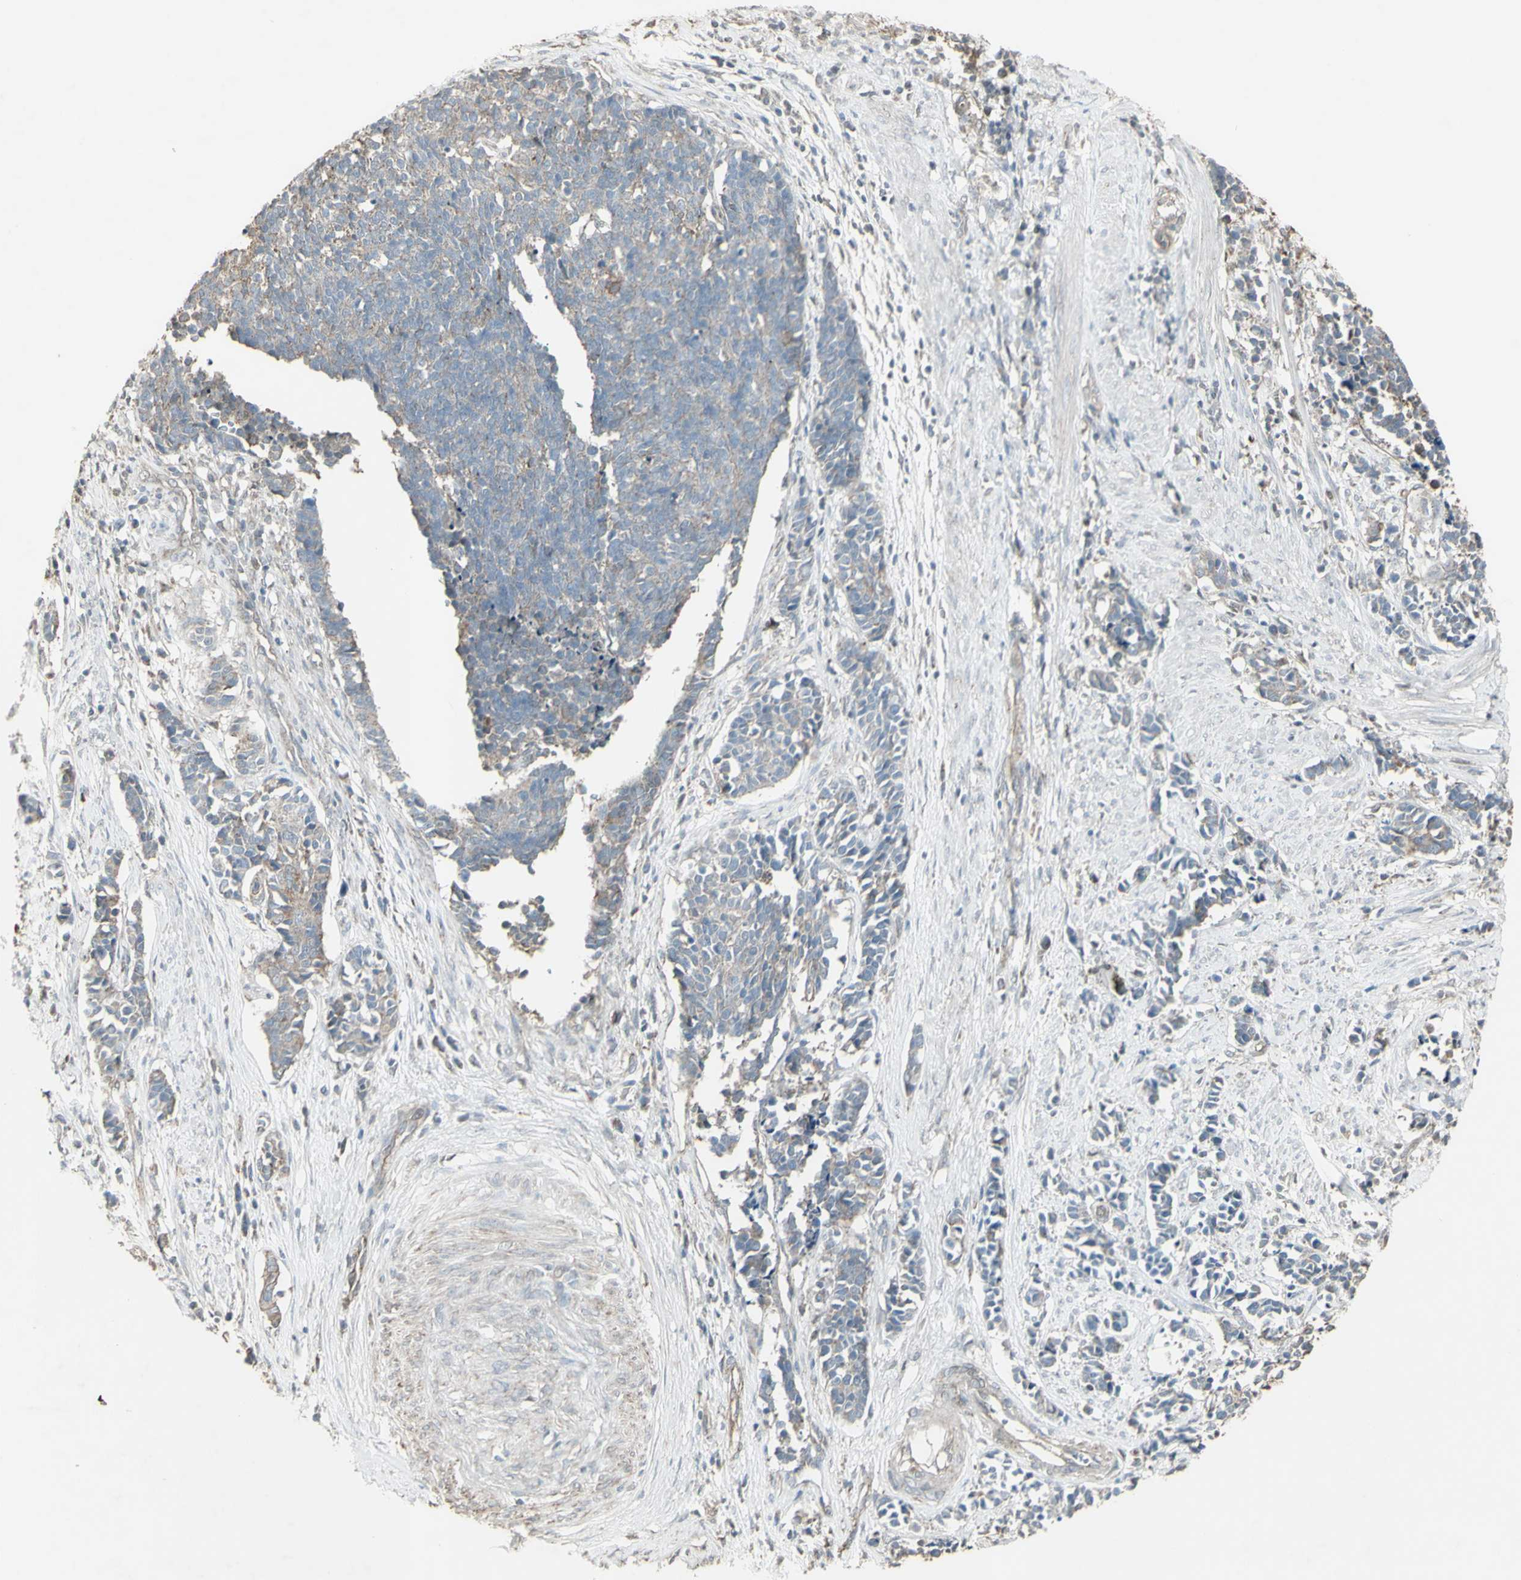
{"staining": {"intensity": "negative", "quantity": "none", "location": "none"}, "tissue": "cervical cancer", "cell_type": "Tumor cells", "image_type": "cancer", "snomed": [{"axis": "morphology", "description": "Normal tissue, NOS"}, {"axis": "morphology", "description": "Squamous cell carcinoma, NOS"}, {"axis": "topography", "description": "Cervix"}], "caption": "Tumor cells are negative for brown protein staining in squamous cell carcinoma (cervical).", "gene": "FXYD3", "patient": {"sex": "female", "age": 35}}